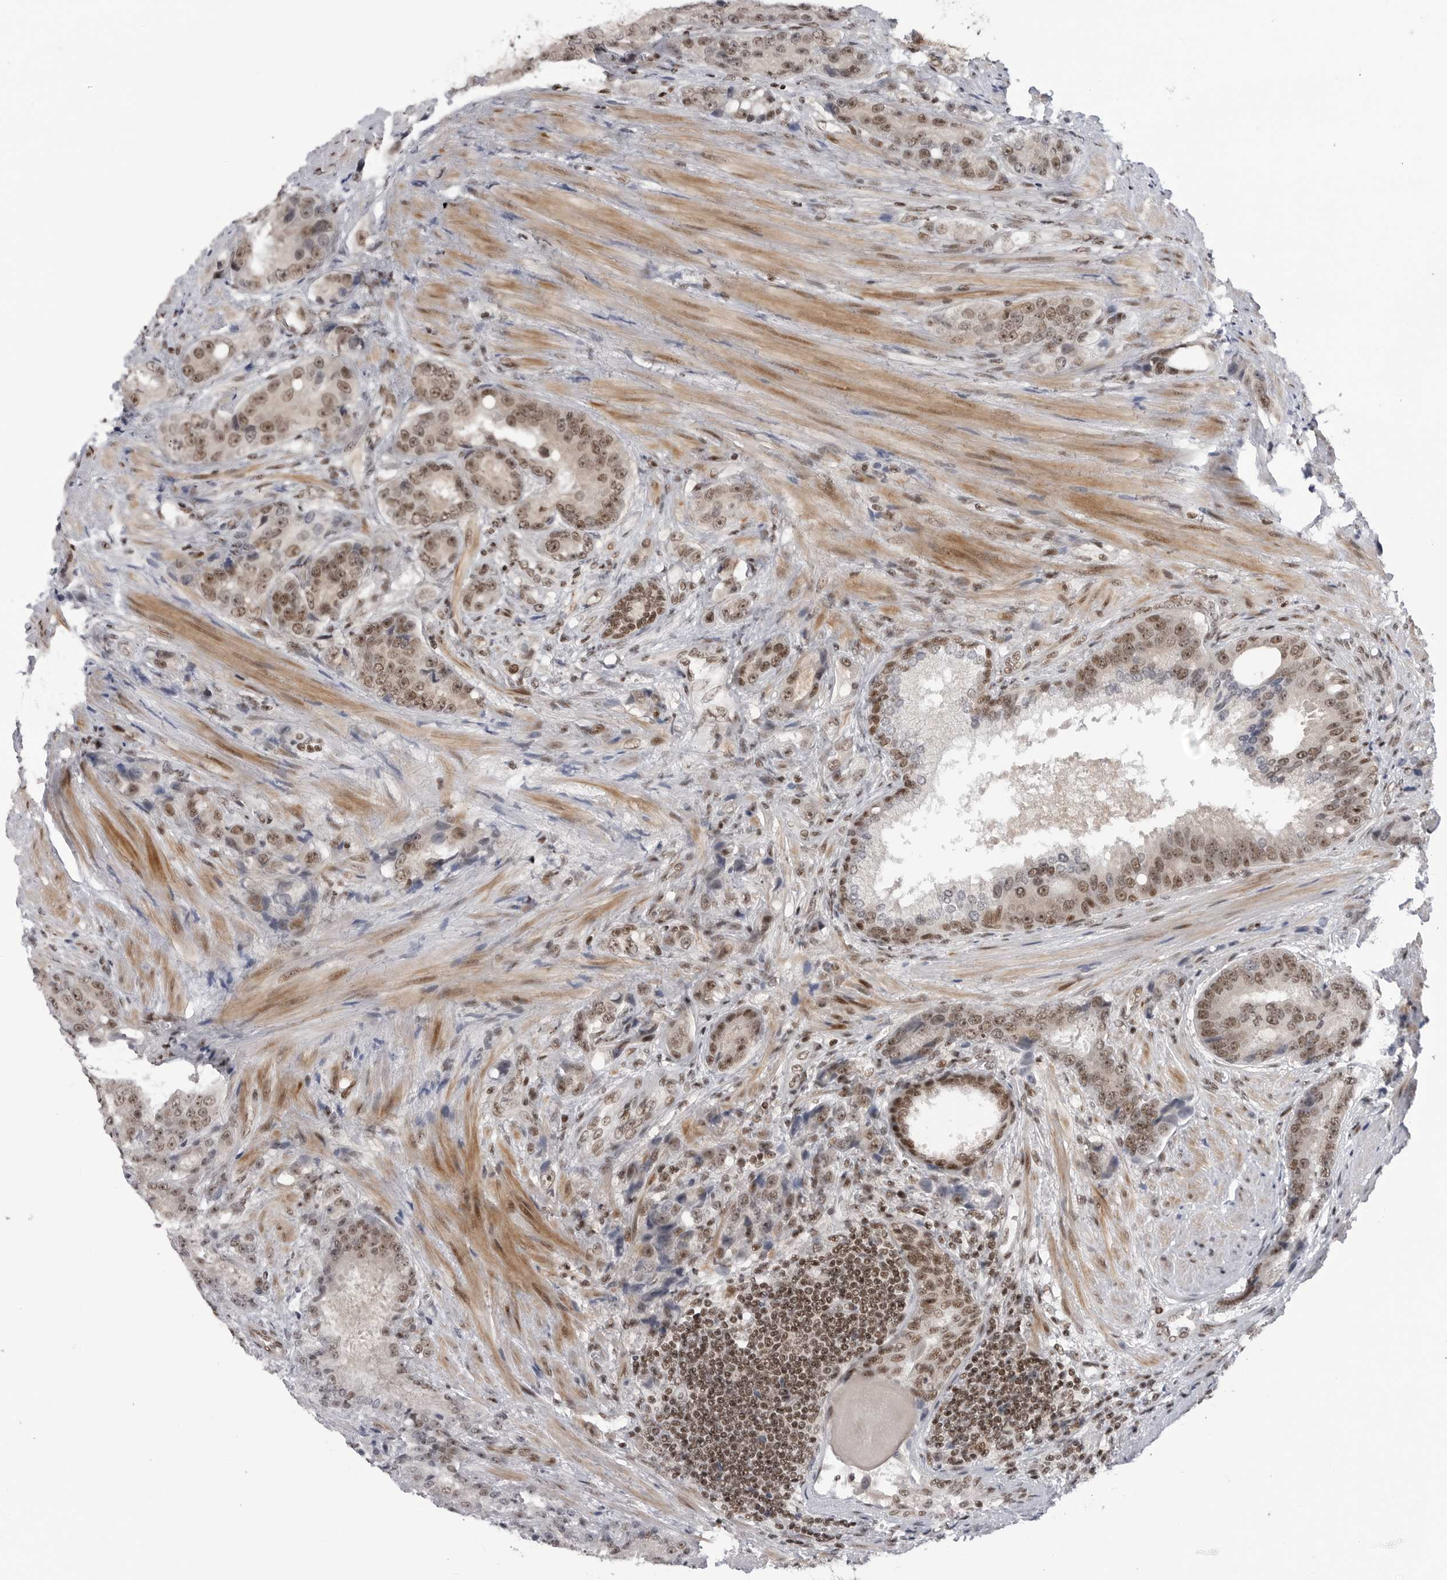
{"staining": {"intensity": "moderate", "quantity": ">75%", "location": "nuclear"}, "tissue": "prostate cancer", "cell_type": "Tumor cells", "image_type": "cancer", "snomed": [{"axis": "morphology", "description": "Adenocarcinoma, High grade"}, {"axis": "topography", "description": "Prostate"}], "caption": "DAB (3,3'-diaminobenzidine) immunohistochemical staining of prostate adenocarcinoma (high-grade) demonstrates moderate nuclear protein staining in approximately >75% of tumor cells.", "gene": "TRIM66", "patient": {"sex": "male", "age": 60}}